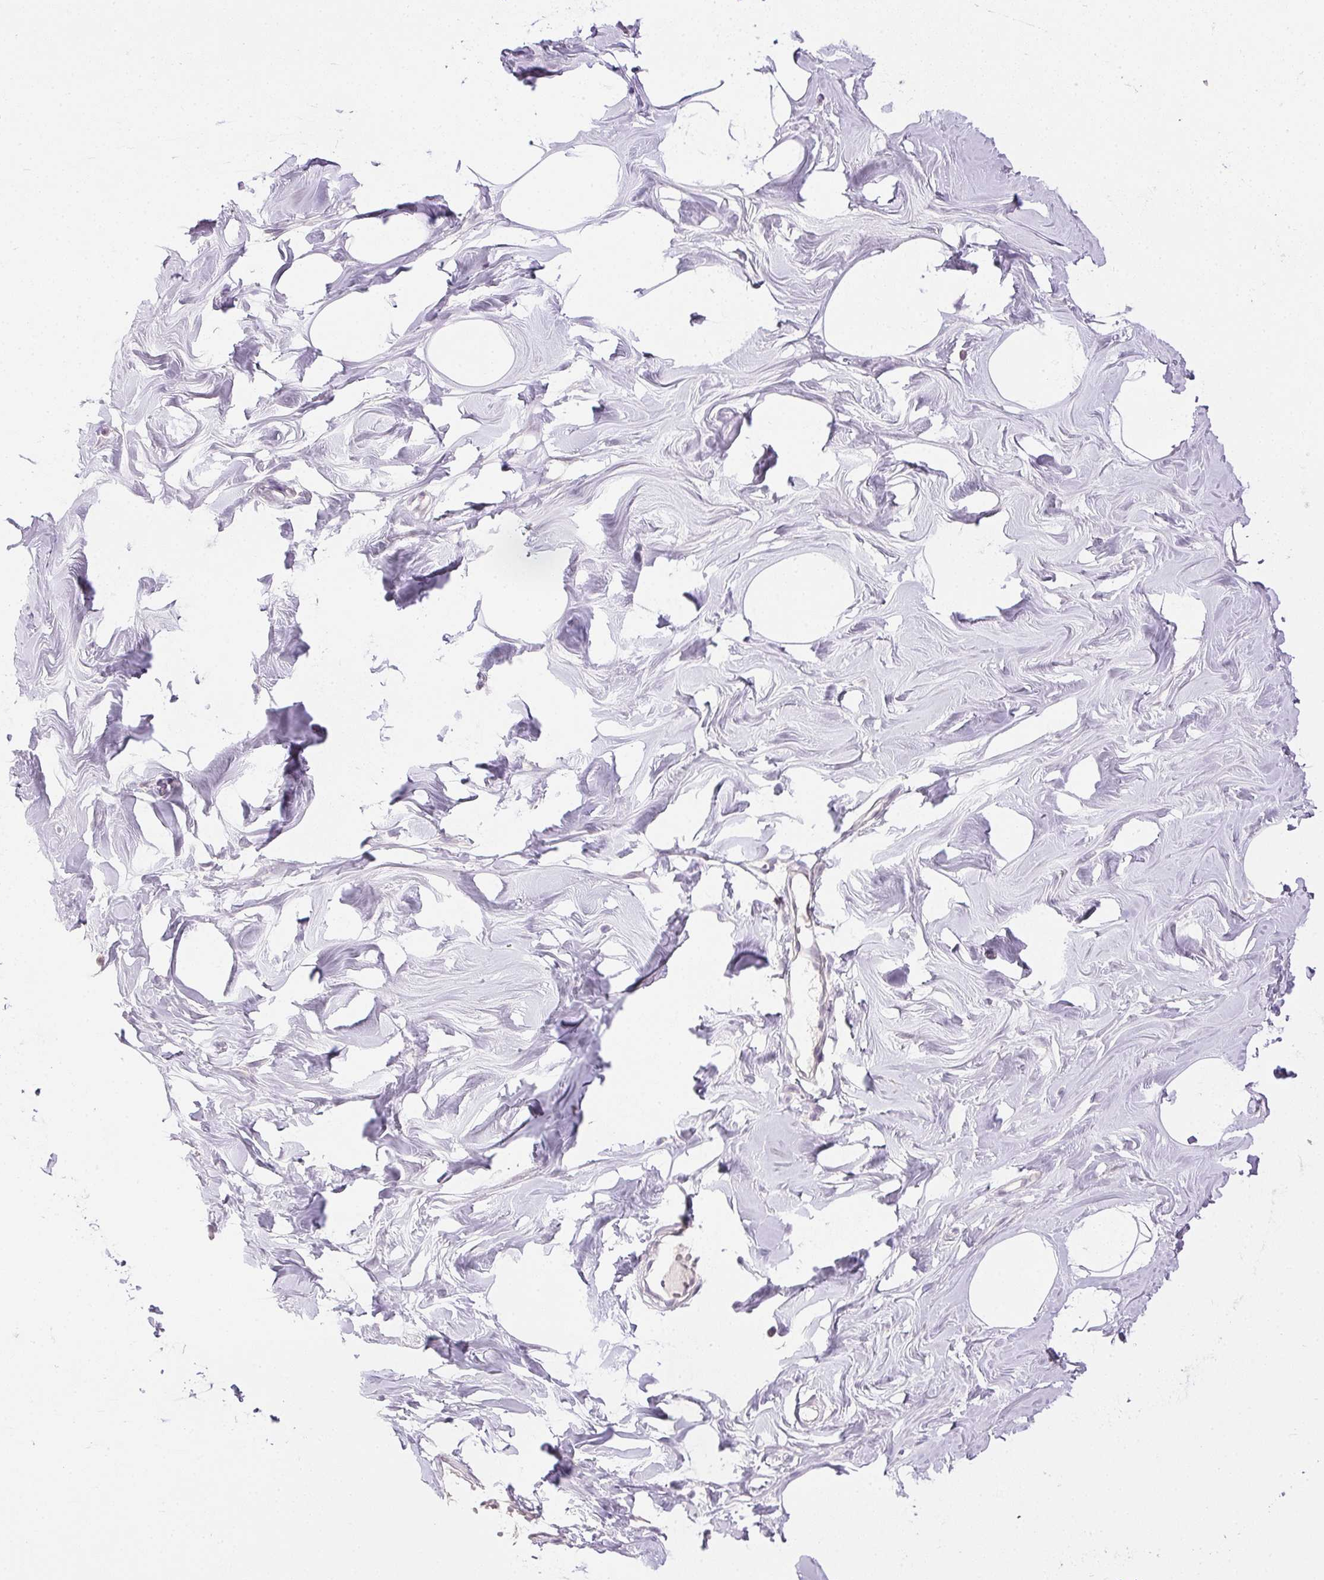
{"staining": {"intensity": "negative", "quantity": "none", "location": "none"}, "tissue": "breast", "cell_type": "Adipocytes", "image_type": "normal", "snomed": [{"axis": "morphology", "description": "Normal tissue, NOS"}, {"axis": "topography", "description": "Breast"}], "caption": "The image demonstrates no staining of adipocytes in unremarkable breast. Nuclei are stained in blue.", "gene": "PRL", "patient": {"sex": "female", "age": 27}}